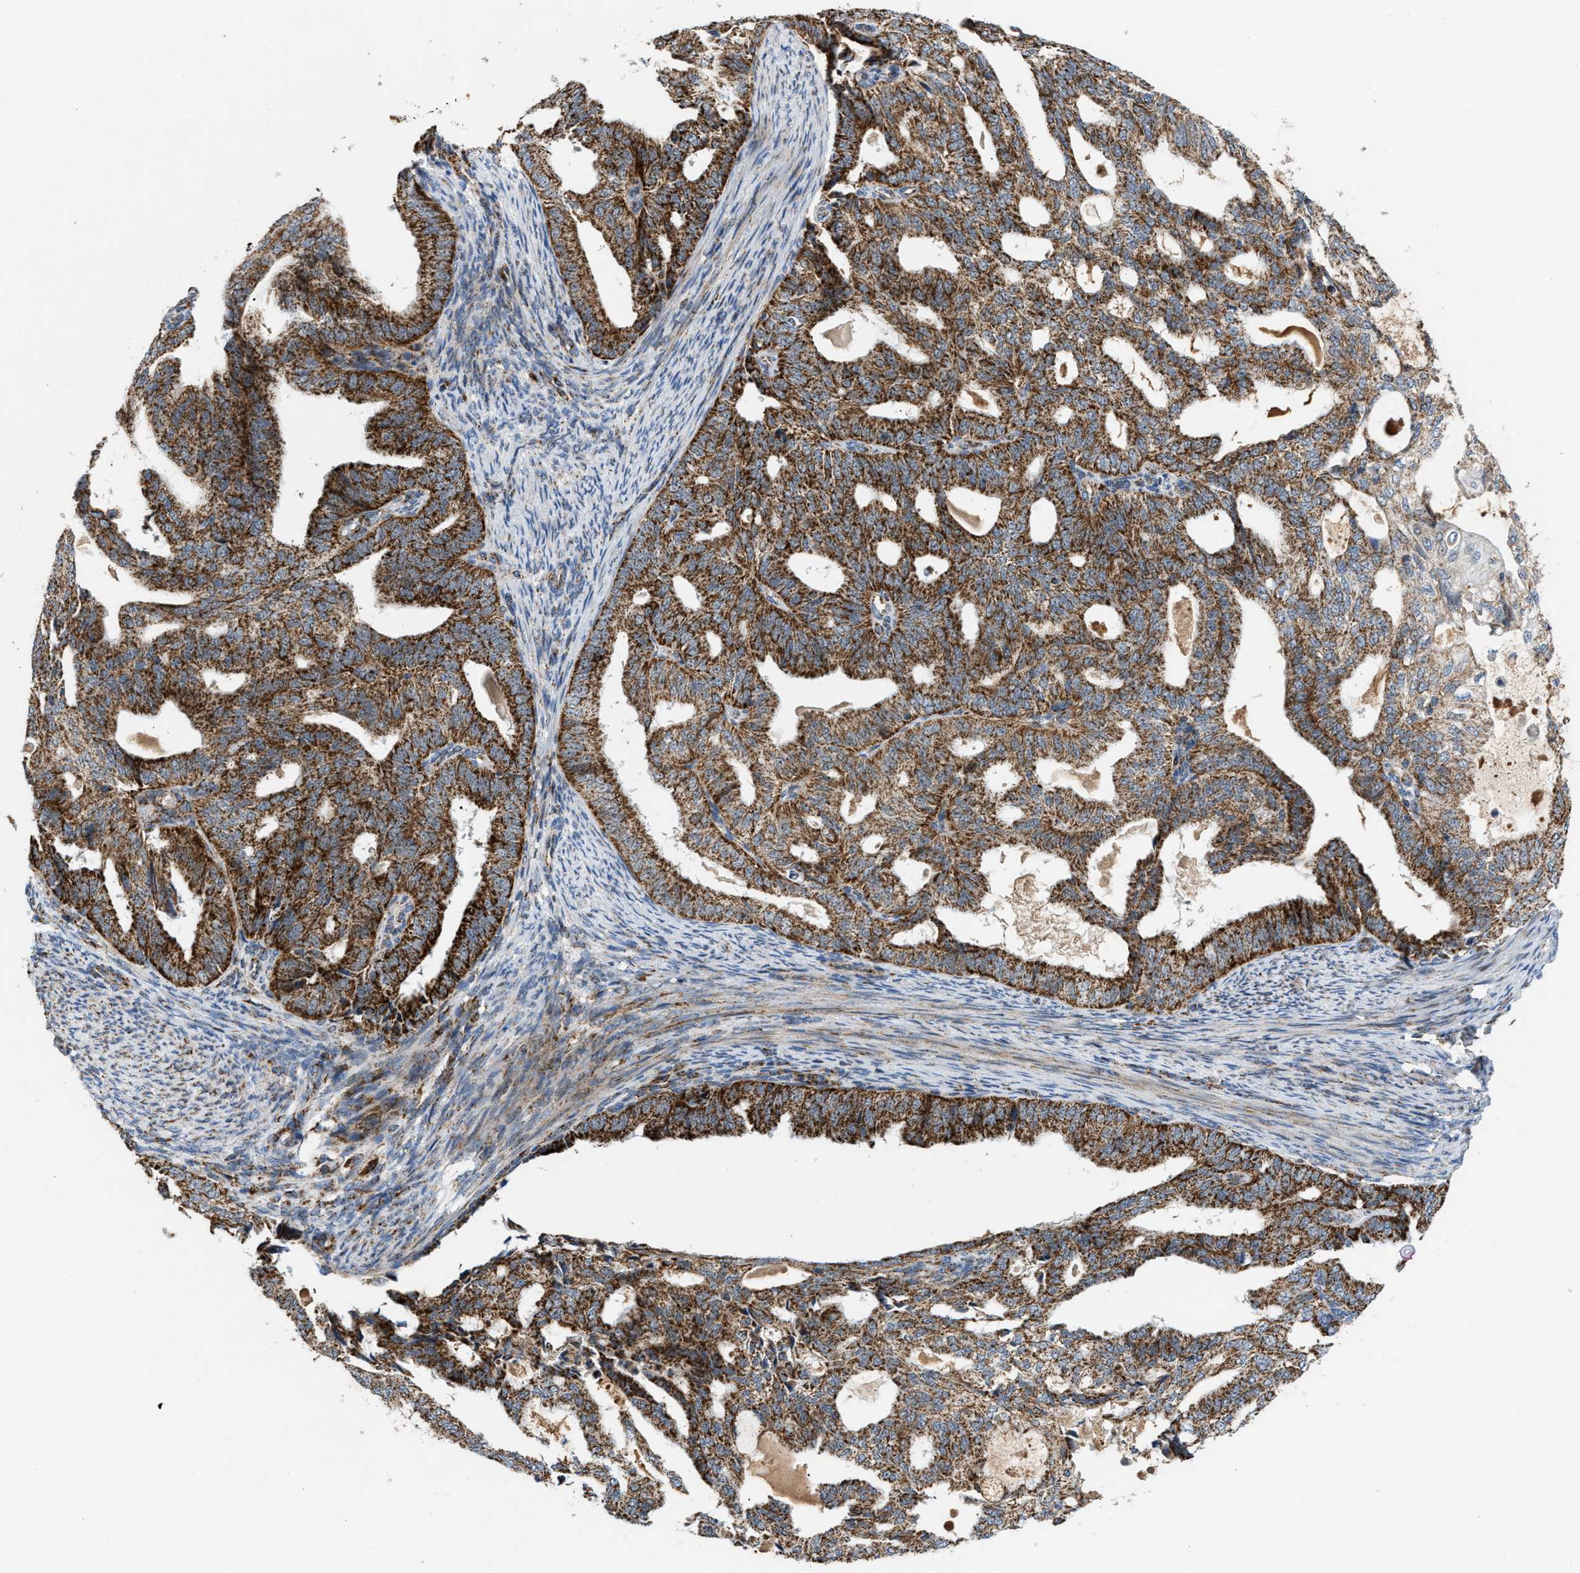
{"staining": {"intensity": "strong", "quantity": ">75%", "location": "cytoplasmic/membranous"}, "tissue": "endometrial cancer", "cell_type": "Tumor cells", "image_type": "cancer", "snomed": [{"axis": "morphology", "description": "Adenocarcinoma, NOS"}, {"axis": "topography", "description": "Endometrium"}], "caption": "A high-resolution micrograph shows IHC staining of endometrial cancer, which exhibits strong cytoplasmic/membranous staining in approximately >75% of tumor cells.", "gene": "PMPCA", "patient": {"sex": "female", "age": 58}}